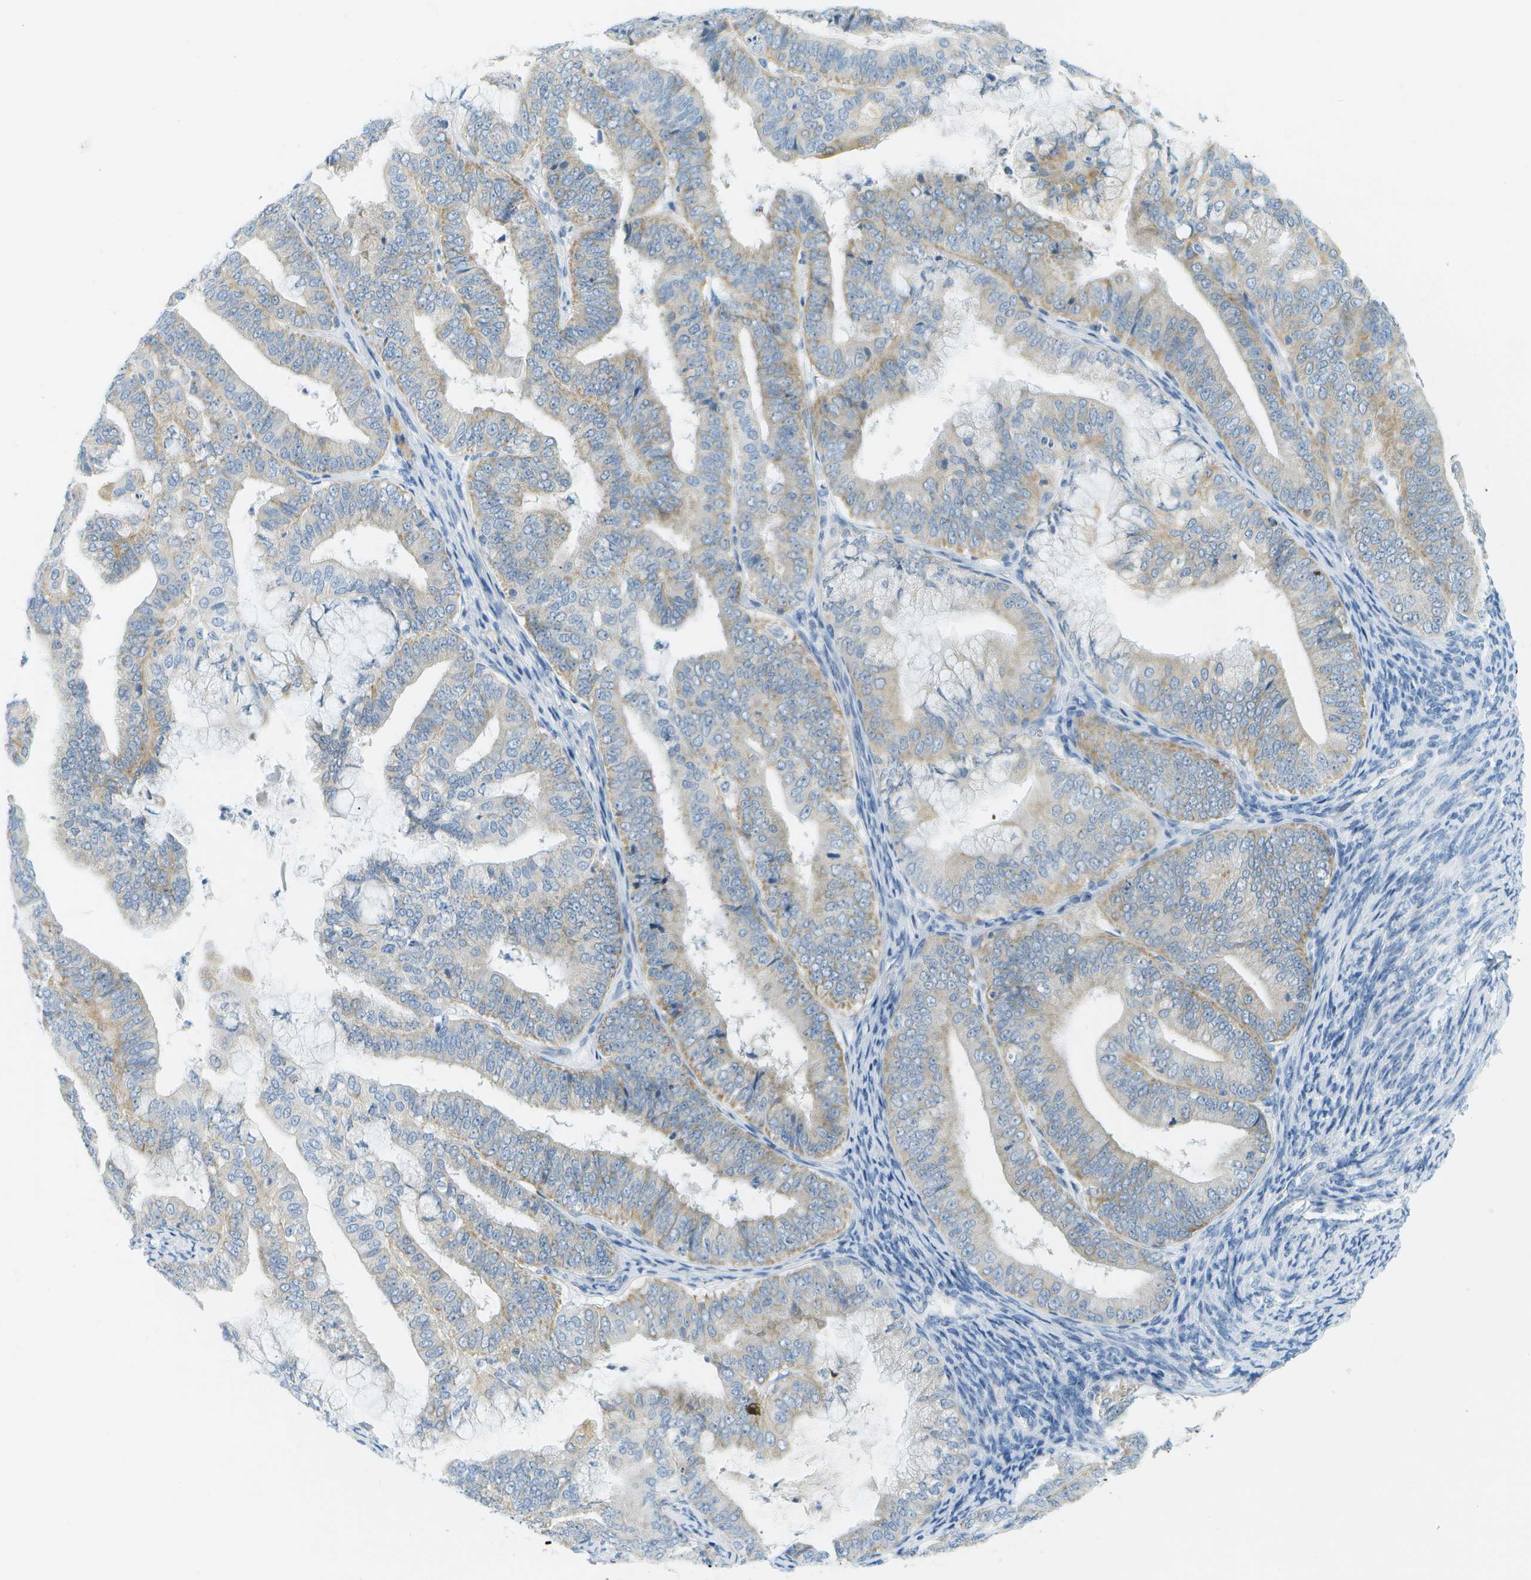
{"staining": {"intensity": "moderate", "quantity": "25%-75%", "location": "cytoplasmic/membranous"}, "tissue": "endometrial cancer", "cell_type": "Tumor cells", "image_type": "cancer", "snomed": [{"axis": "morphology", "description": "Adenocarcinoma, NOS"}, {"axis": "topography", "description": "Endometrium"}], "caption": "Human endometrial cancer stained with a brown dye demonstrates moderate cytoplasmic/membranous positive positivity in about 25%-75% of tumor cells.", "gene": "SMYD5", "patient": {"sex": "female", "age": 63}}